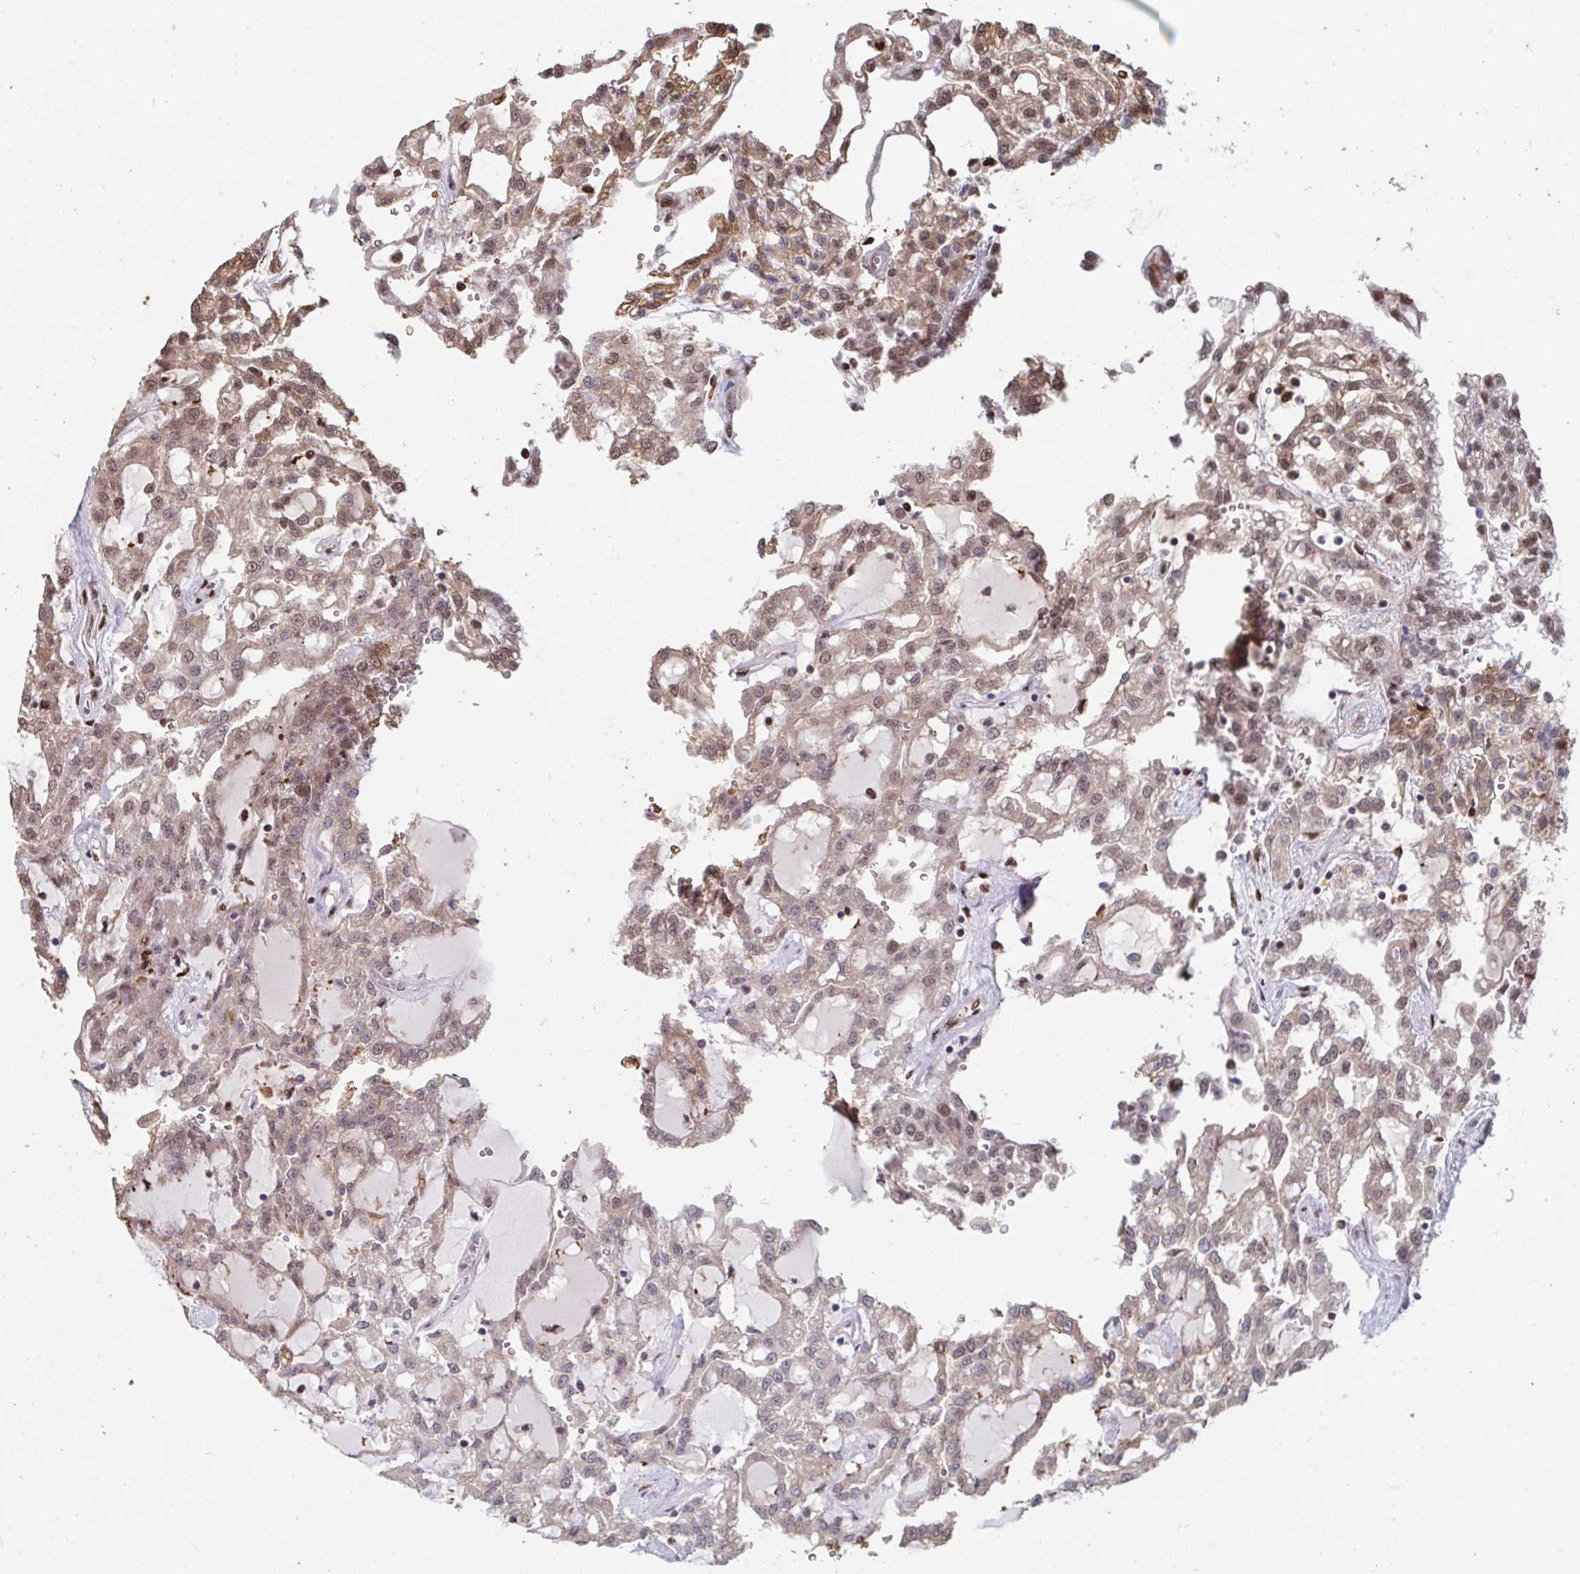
{"staining": {"intensity": "moderate", "quantity": ">75%", "location": "cytoplasmic/membranous,nuclear"}, "tissue": "renal cancer", "cell_type": "Tumor cells", "image_type": "cancer", "snomed": [{"axis": "morphology", "description": "Adenocarcinoma, NOS"}, {"axis": "topography", "description": "Kidney"}], "caption": "DAB (3,3'-diaminobenzidine) immunohistochemical staining of renal adenocarcinoma displays moderate cytoplasmic/membranous and nuclear protein expression in approximately >75% of tumor cells.", "gene": "ACD", "patient": {"sex": "male", "age": 63}}